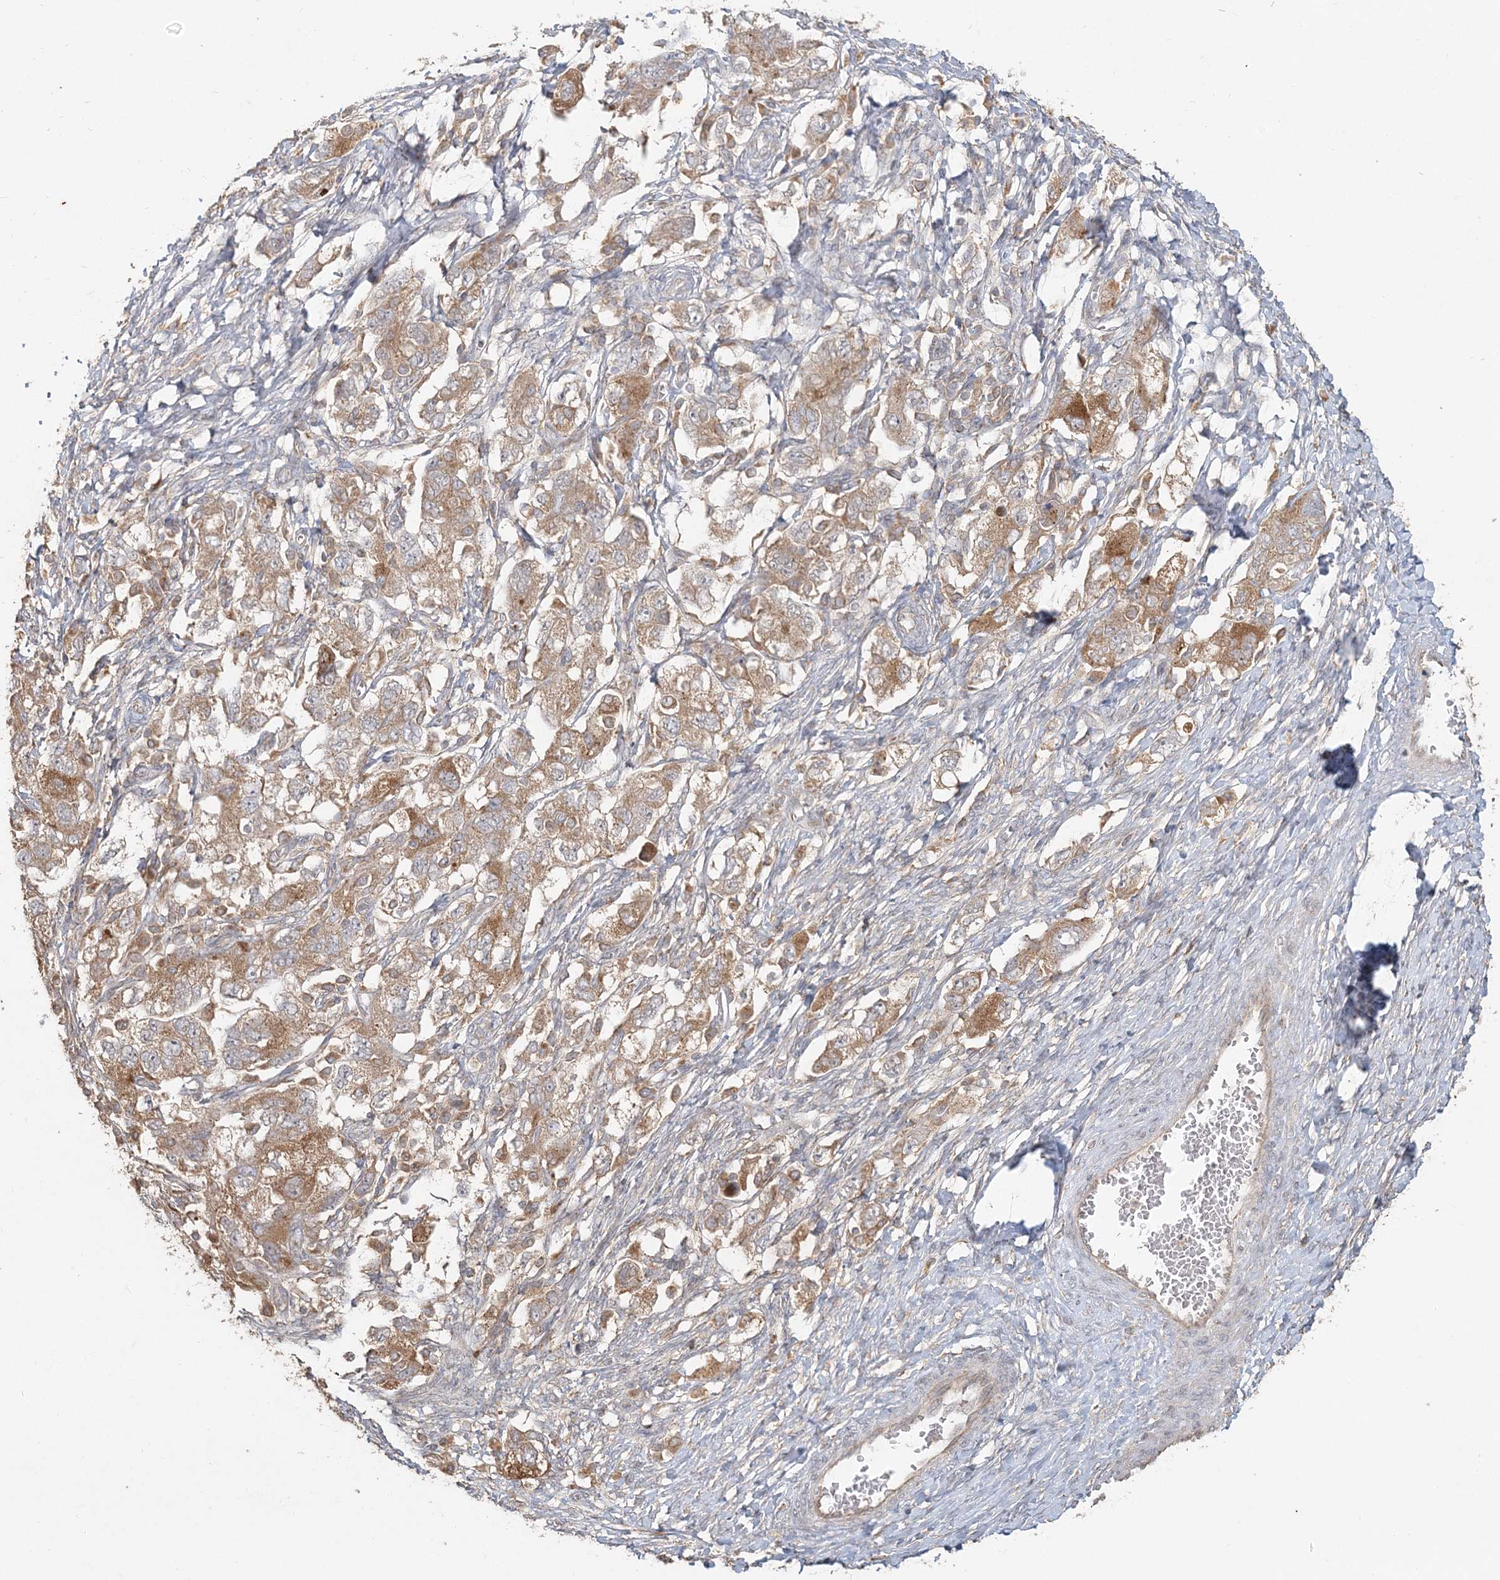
{"staining": {"intensity": "moderate", "quantity": ">75%", "location": "cytoplasmic/membranous"}, "tissue": "ovarian cancer", "cell_type": "Tumor cells", "image_type": "cancer", "snomed": [{"axis": "morphology", "description": "Carcinoma, NOS"}, {"axis": "morphology", "description": "Cystadenocarcinoma, serous, NOS"}, {"axis": "topography", "description": "Ovary"}], "caption": "A brown stain highlights moderate cytoplasmic/membranous positivity of a protein in ovarian cancer (serous cystadenocarcinoma) tumor cells.", "gene": "RAB14", "patient": {"sex": "female", "age": 69}}